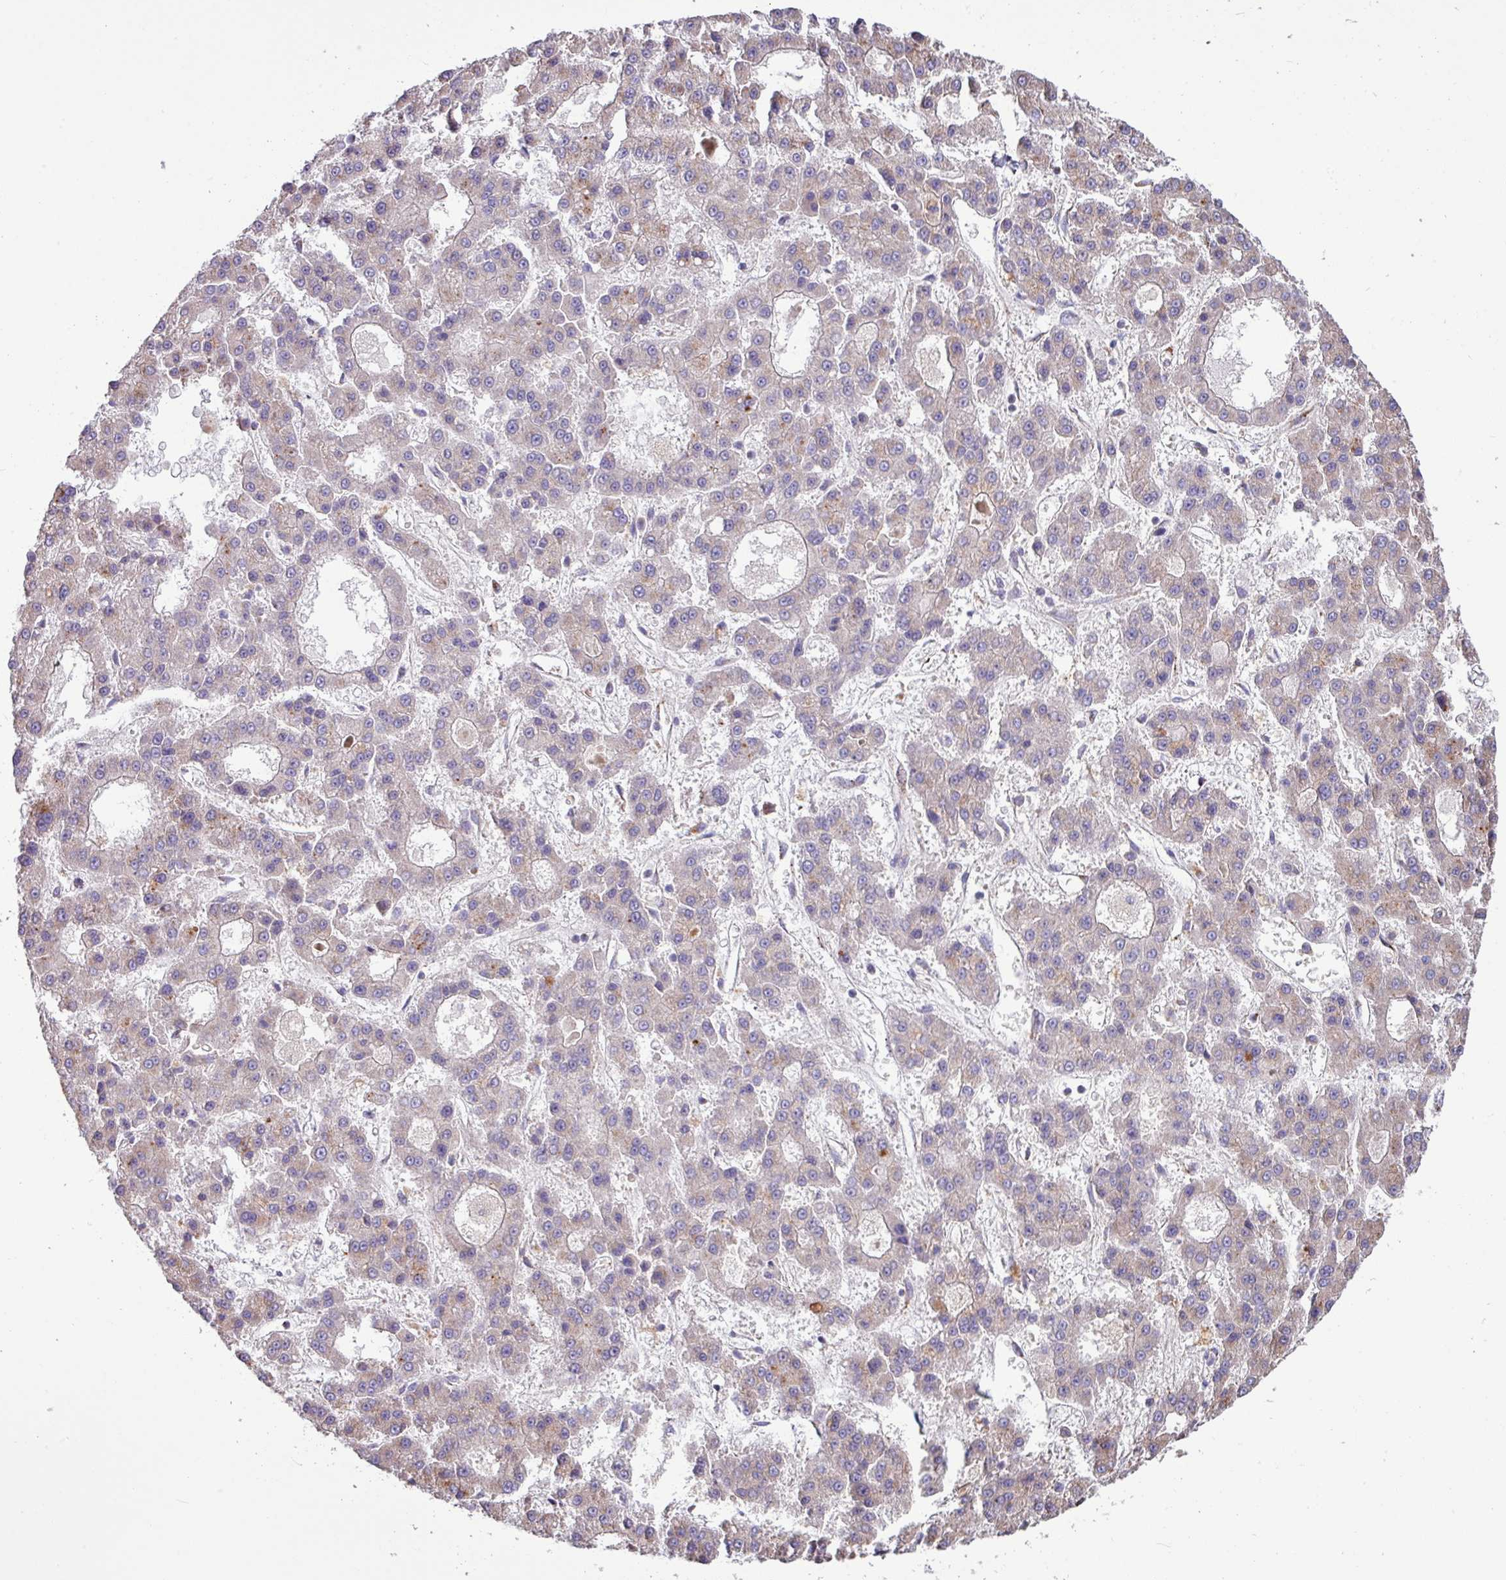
{"staining": {"intensity": "weak", "quantity": "<25%", "location": "cytoplasmic/membranous"}, "tissue": "liver cancer", "cell_type": "Tumor cells", "image_type": "cancer", "snomed": [{"axis": "morphology", "description": "Carcinoma, Hepatocellular, NOS"}, {"axis": "topography", "description": "Liver"}], "caption": "The image shows no staining of tumor cells in liver cancer (hepatocellular carcinoma). The staining is performed using DAB brown chromogen with nuclei counter-stained in using hematoxylin.", "gene": "PPM1J", "patient": {"sex": "male", "age": 70}}